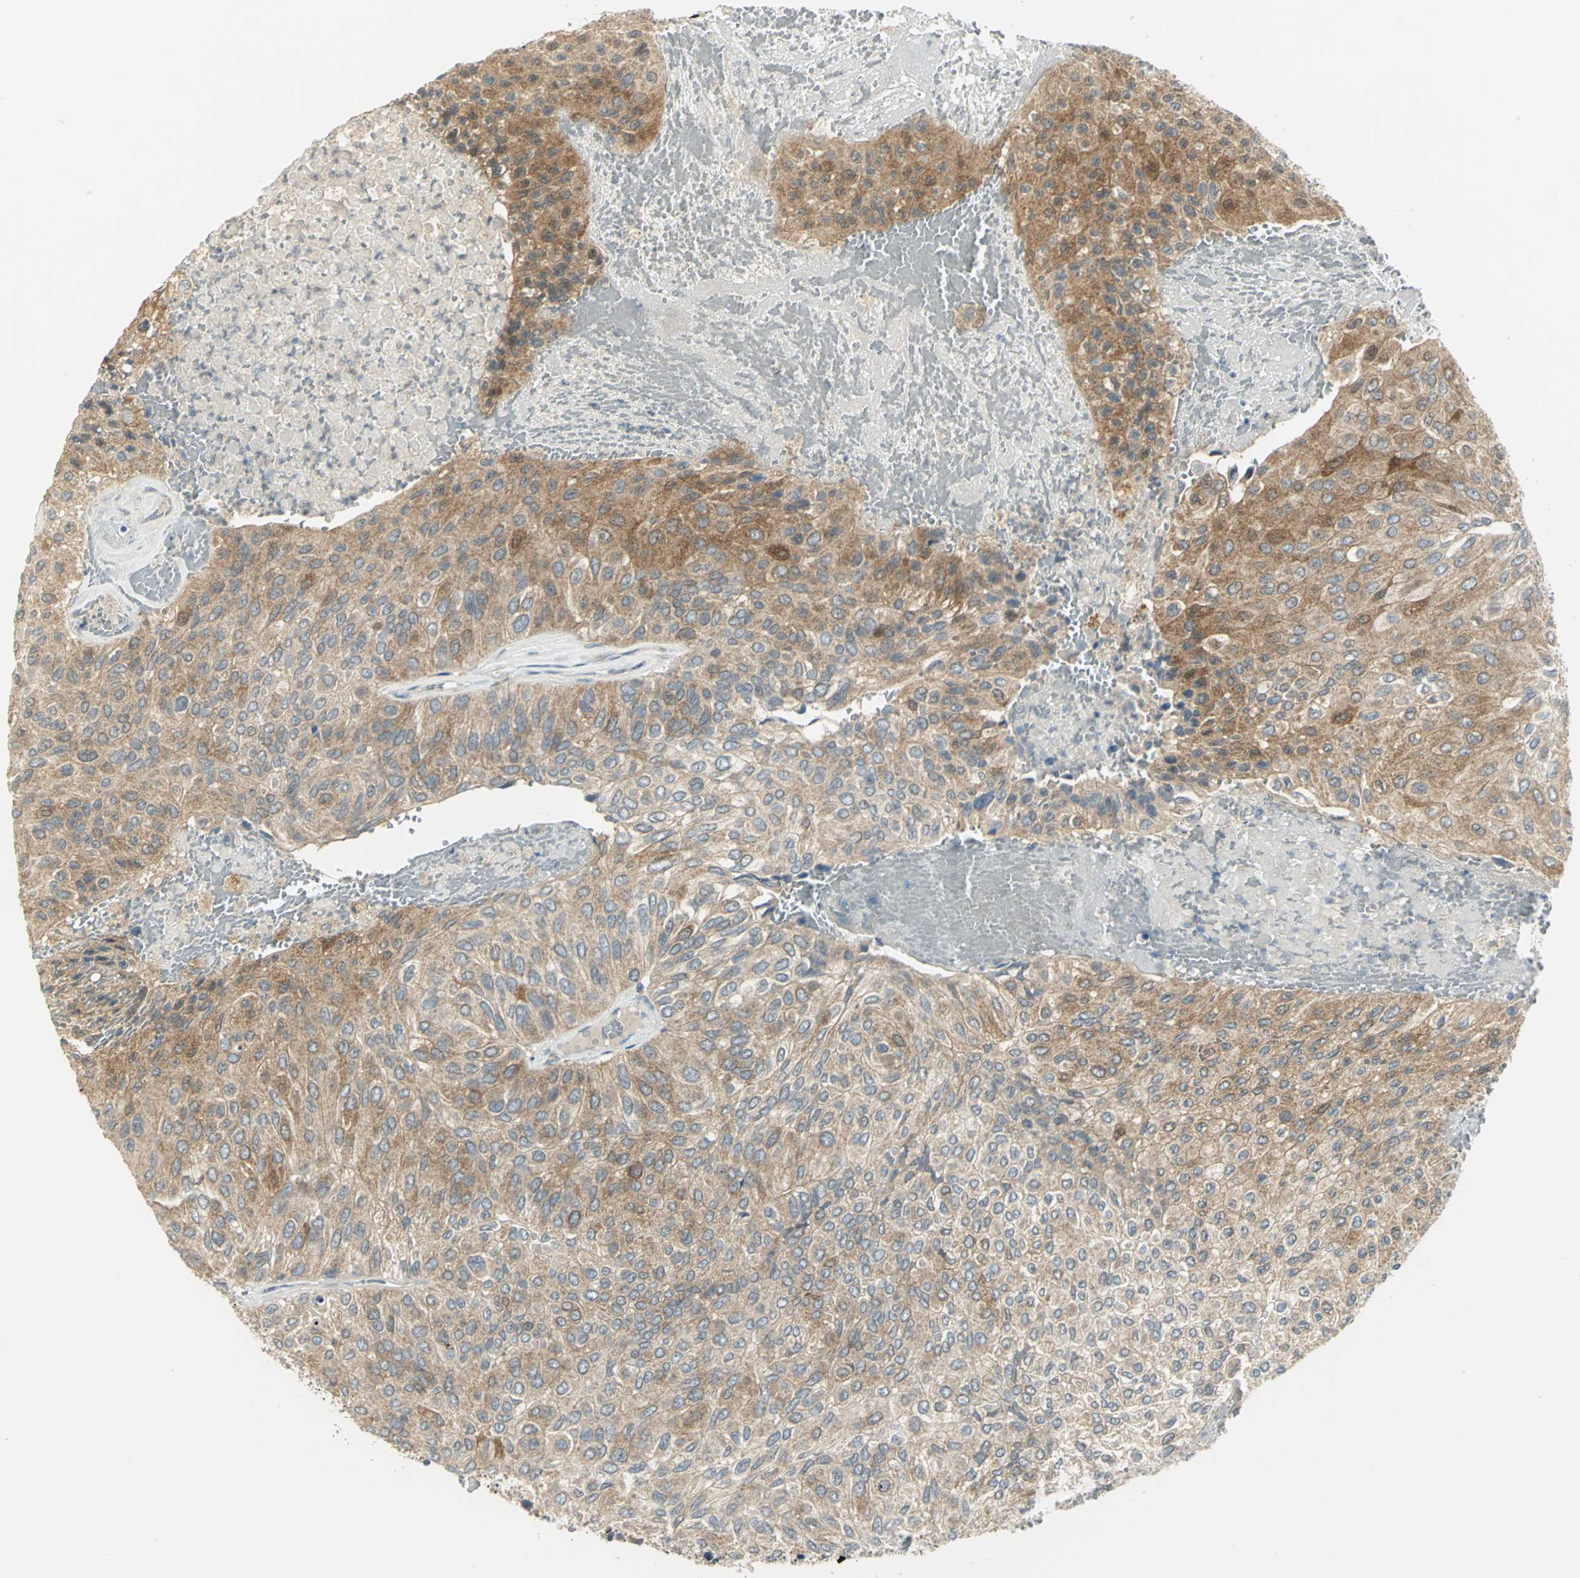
{"staining": {"intensity": "moderate", "quantity": ">75%", "location": "cytoplasmic/membranous"}, "tissue": "urothelial cancer", "cell_type": "Tumor cells", "image_type": "cancer", "snomed": [{"axis": "morphology", "description": "Urothelial carcinoma, High grade"}, {"axis": "topography", "description": "Urinary bladder"}], "caption": "This photomicrograph shows urothelial cancer stained with immunohistochemistry (IHC) to label a protein in brown. The cytoplasmic/membranous of tumor cells show moderate positivity for the protein. Nuclei are counter-stained blue.", "gene": "MAPK8IP3", "patient": {"sex": "male", "age": 66}}